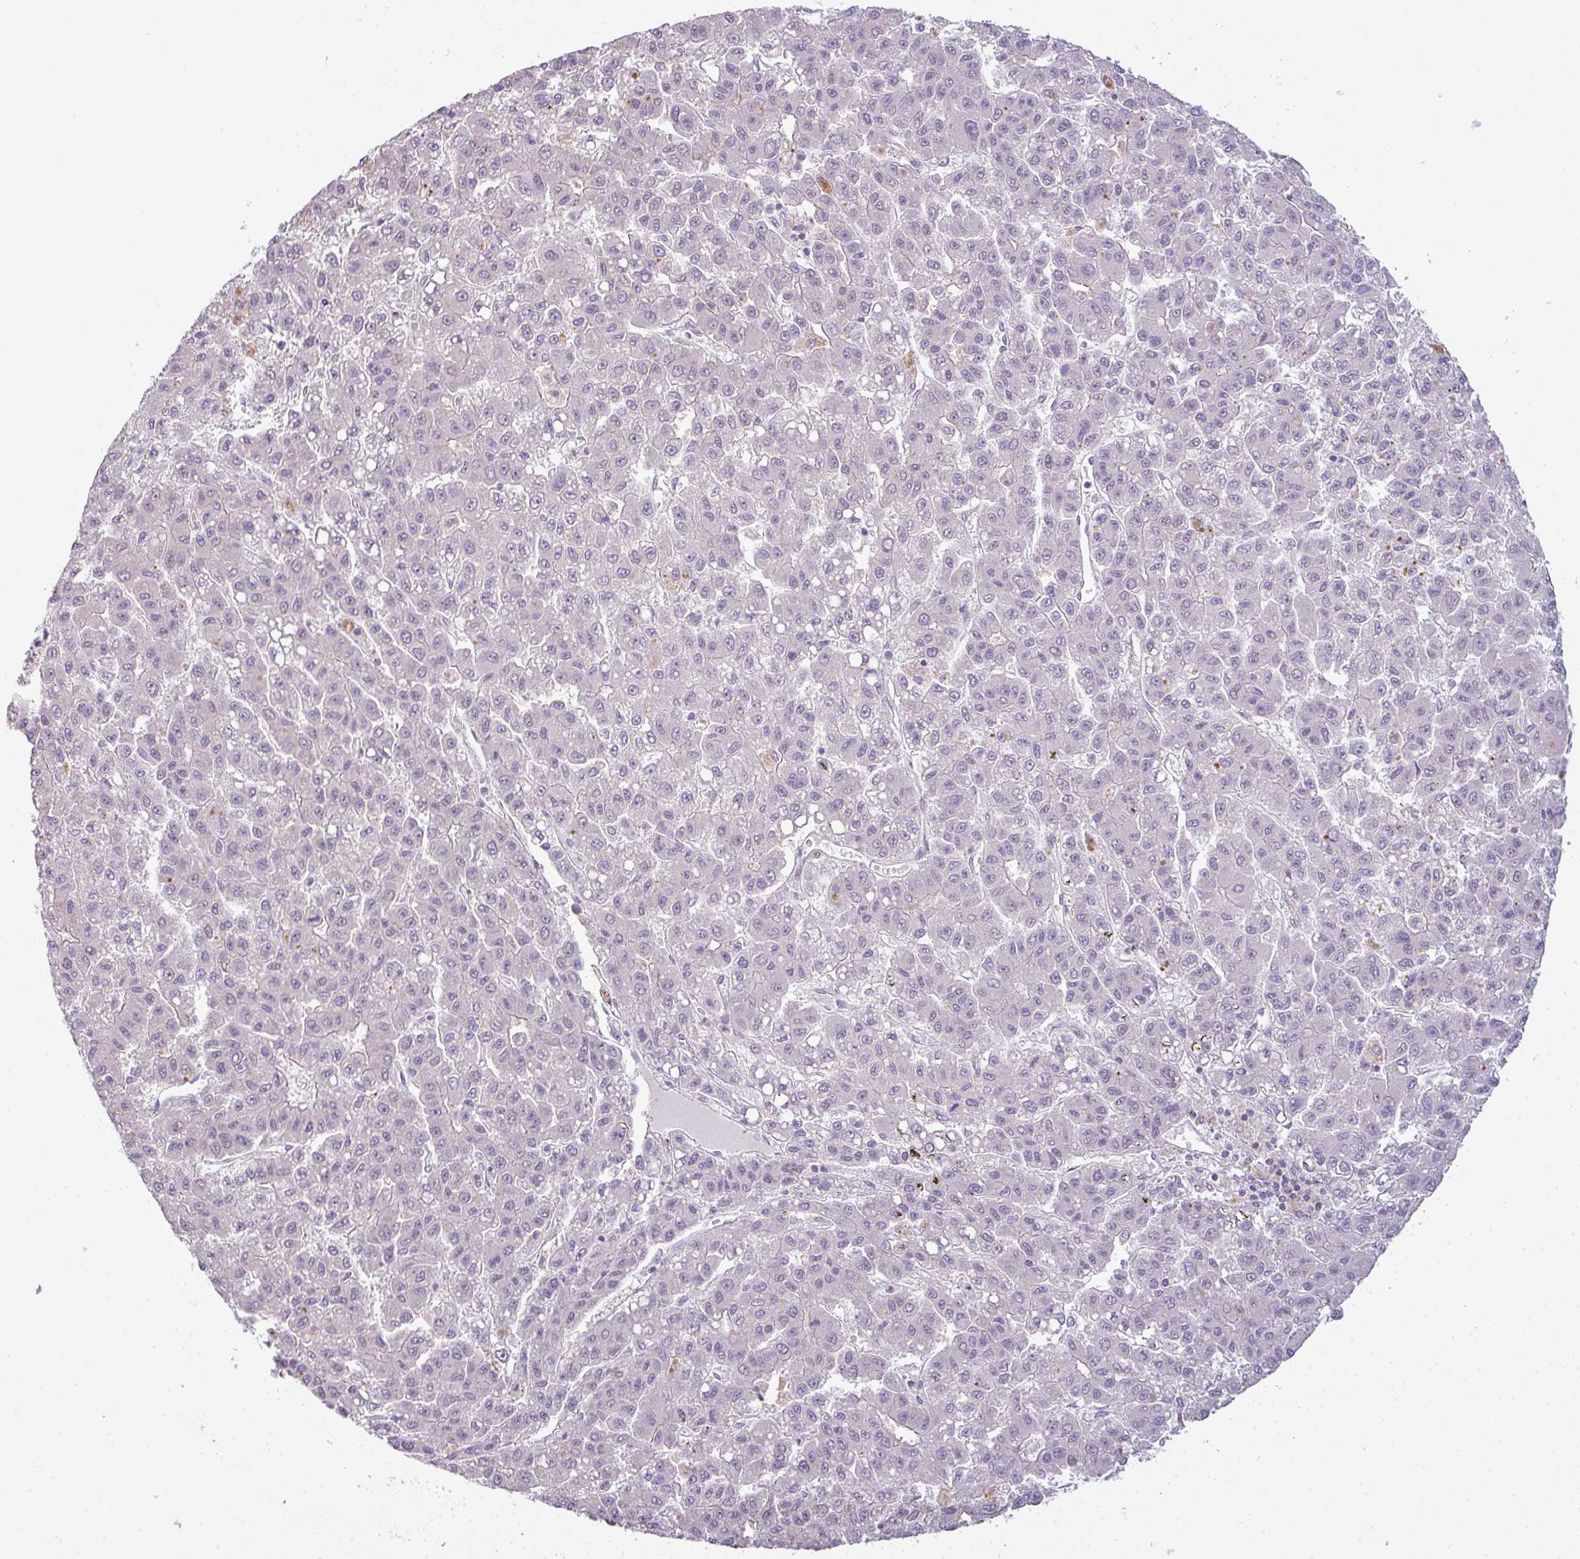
{"staining": {"intensity": "negative", "quantity": "none", "location": "none"}, "tissue": "liver cancer", "cell_type": "Tumor cells", "image_type": "cancer", "snomed": [{"axis": "morphology", "description": "Carcinoma, Hepatocellular, NOS"}, {"axis": "topography", "description": "Liver"}], "caption": "Liver cancer (hepatocellular carcinoma) stained for a protein using immunohistochemistry (IHC) demonstrates no positivity tumor cells.", "gene": "CSE1L", "patient": {"sex": "male", "age": 70}}